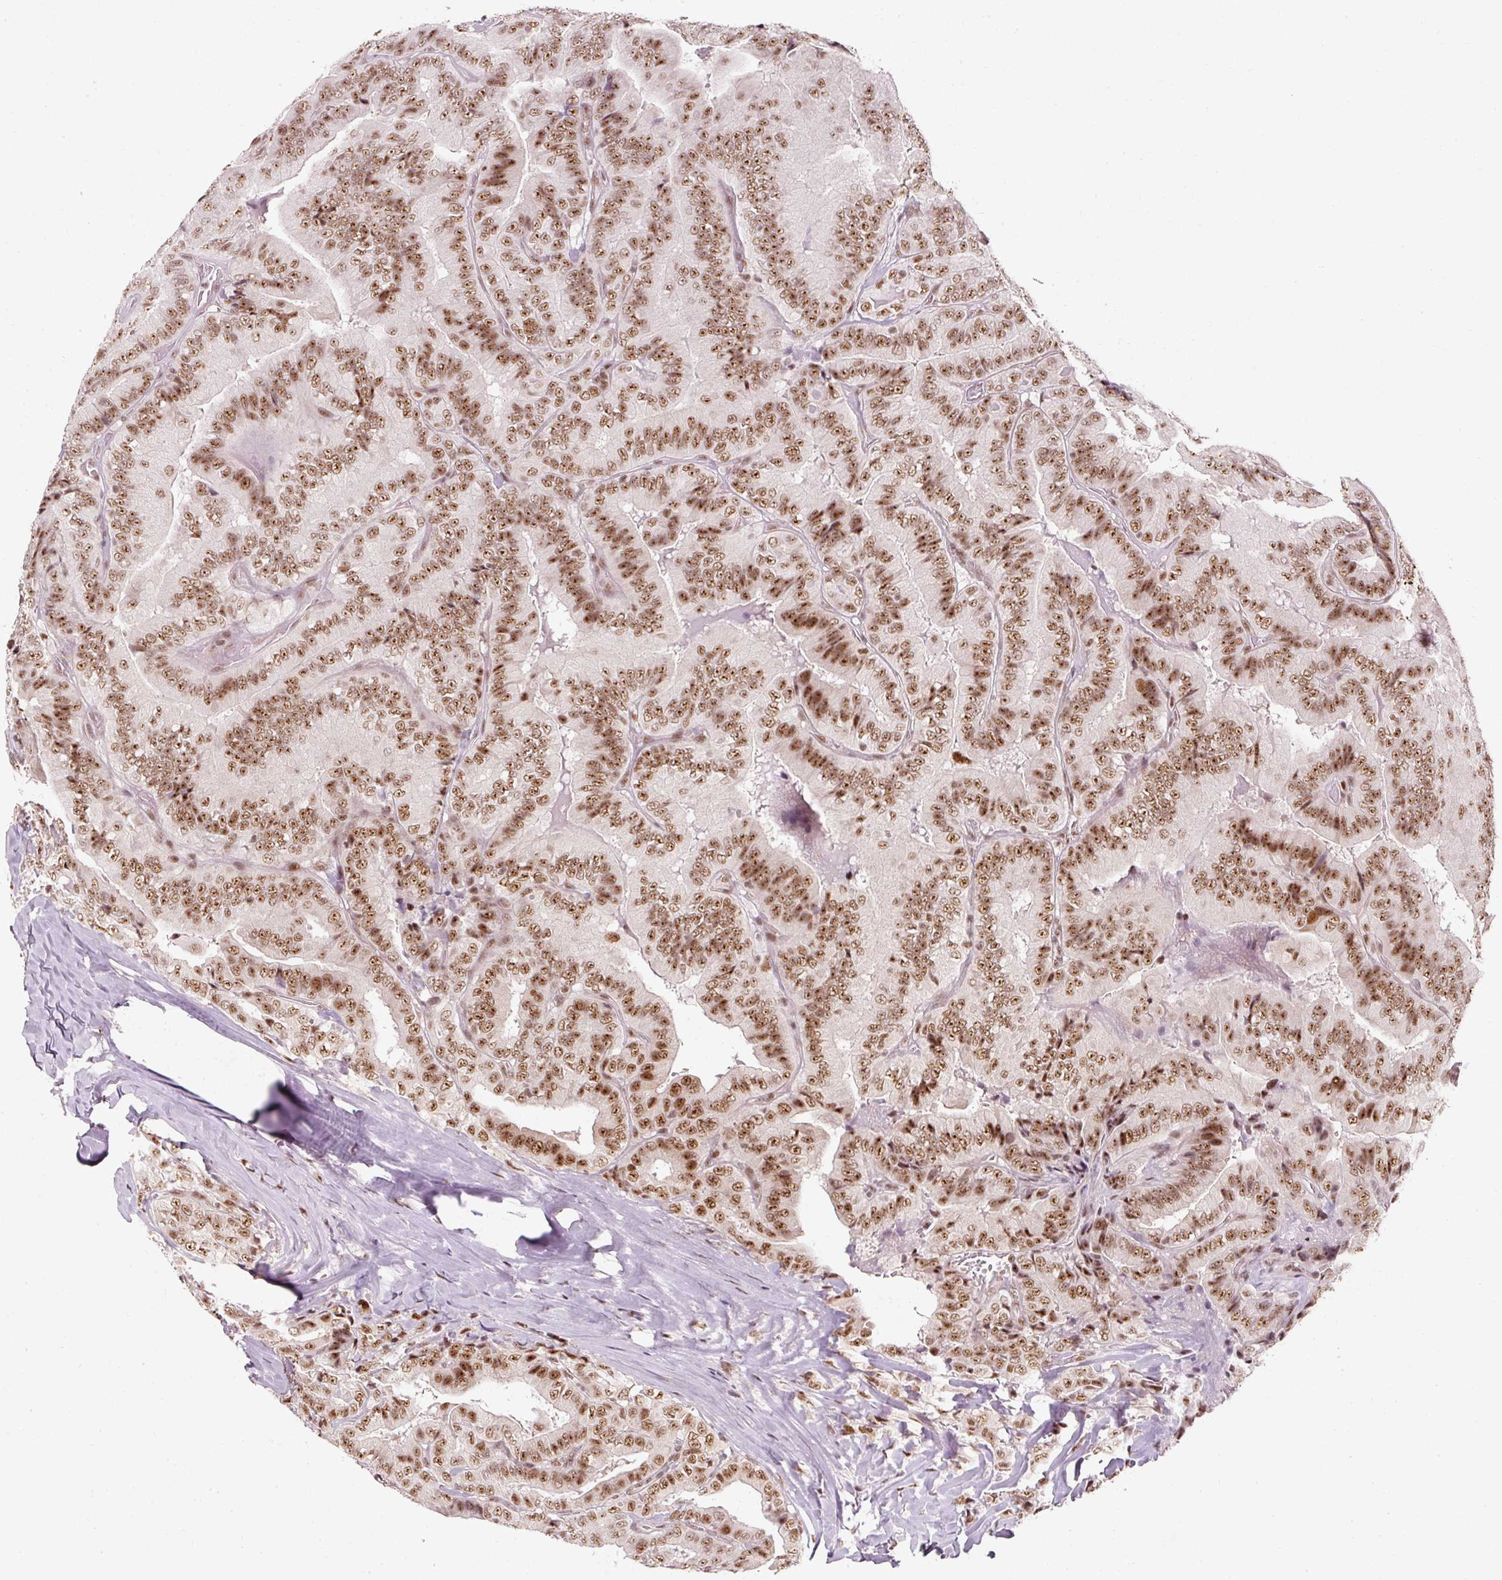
{"staining": {"intensity": "moderate", "quantity": ">75%", "location": "nuclear"}, "tissue": "thyroid cancer", "cell_type": "Tumor cells", "image_type": "cancer", "snomed": [{"axis": "morphology", "description": "Papillary adenocarcinoma, NOS"}, {"axis": "topography", "description": "Thyroid gland"}], "caption": "DAB (3,3'-diaminobenzidine) immunohistochemical staining of papillary adenocarcinoma (thyroid) reveals moderate nuclear protein positivity in approximately >75% of tumor cells.", "gene": "U2AF2", "patient": {"sex": "male", "age": 61}}